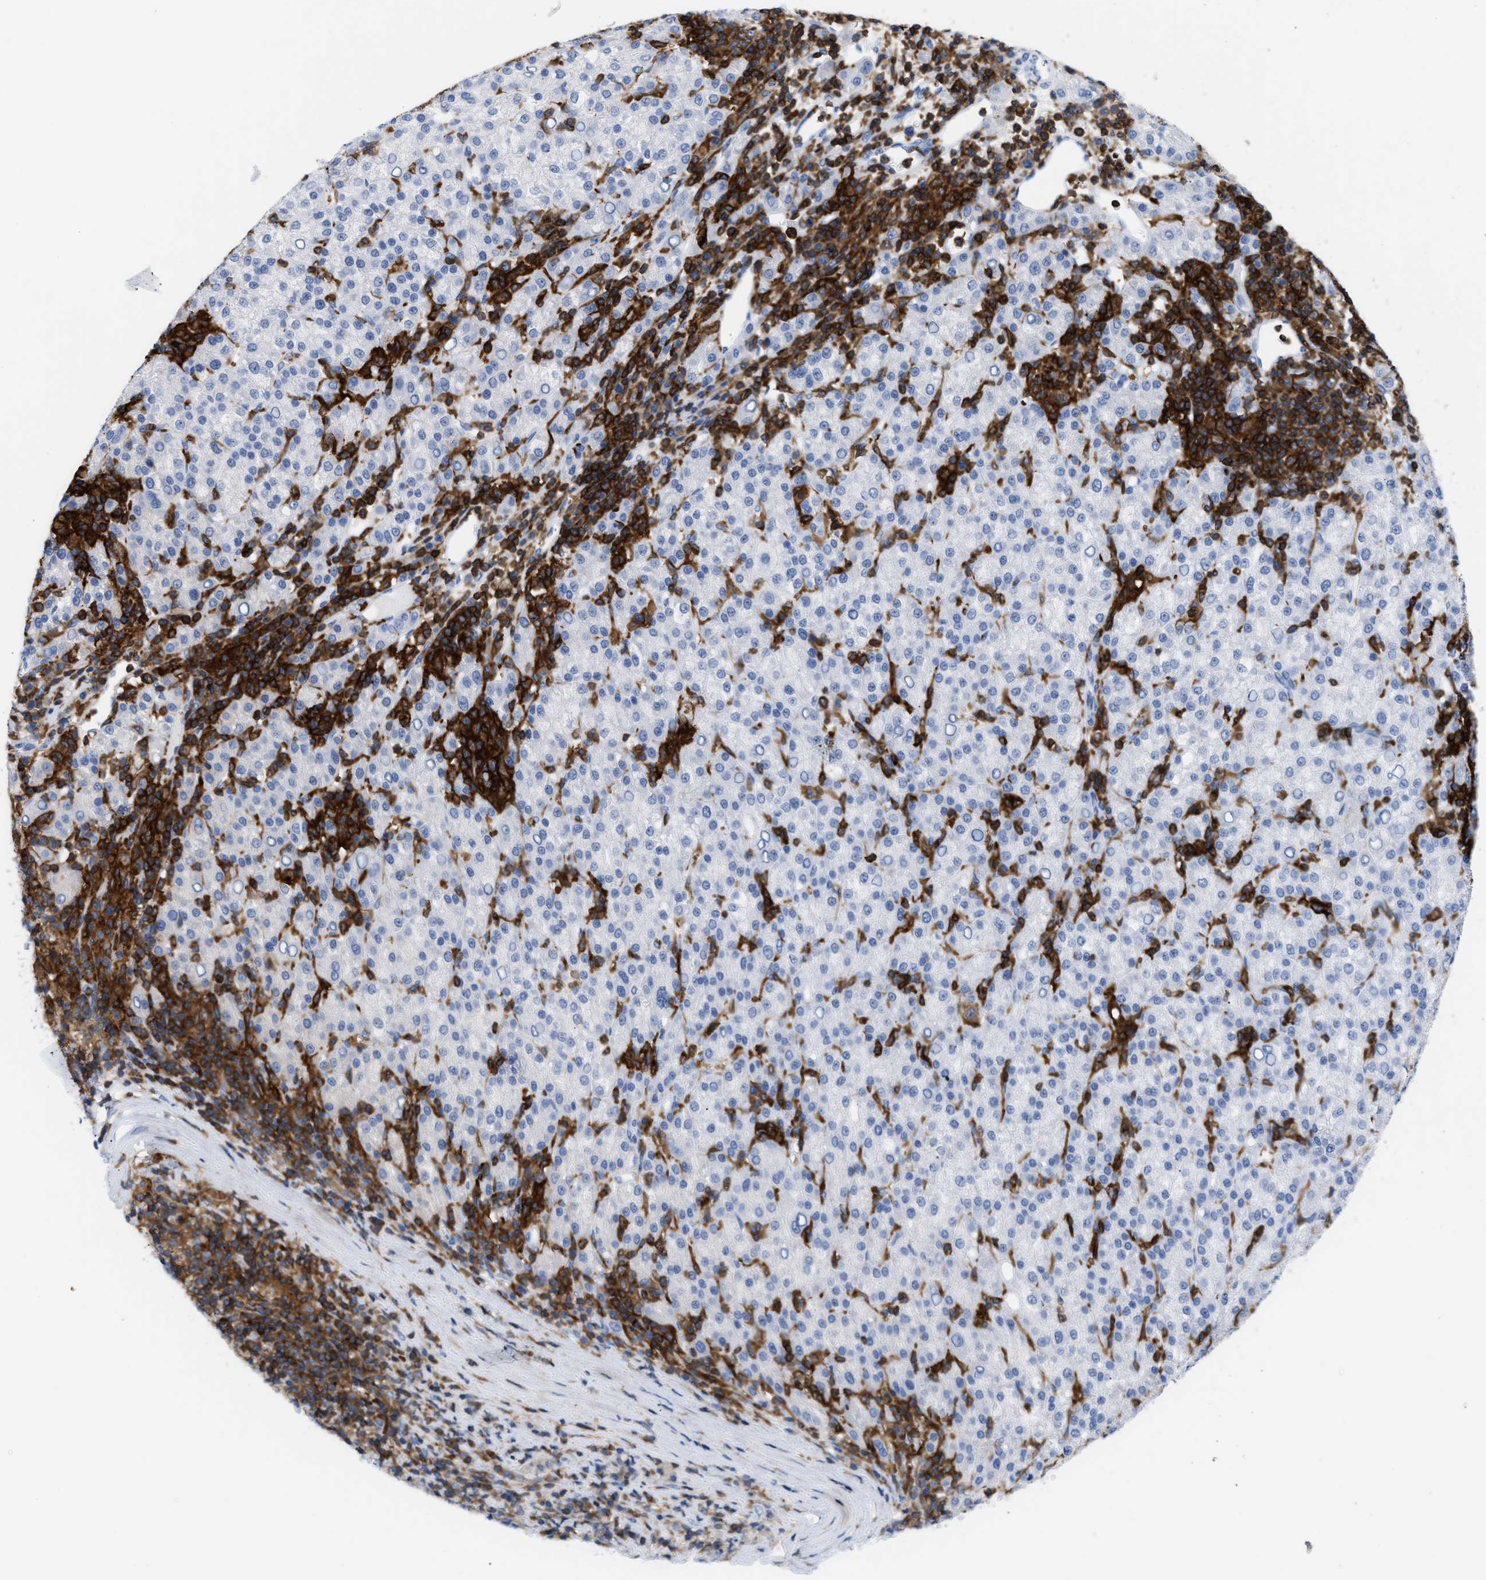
{"staining": {"intensity": "negative", "quantity": "none", "location": "none"}, "tissue": "liver cancer", "cell_type": "Tumor cells", "image_type": "cancer", "snomed": [{"axis": "morphology", "description": "Carcinoma, Hepatocellular, NOS"}, {"axis": "topography", "description": "Liver"}], "caption": "Image shows no protein expression in tumor cells of liver cancer tissue.", "gene": "LCP1", "patient": {"sex": "female", "age": 58}}